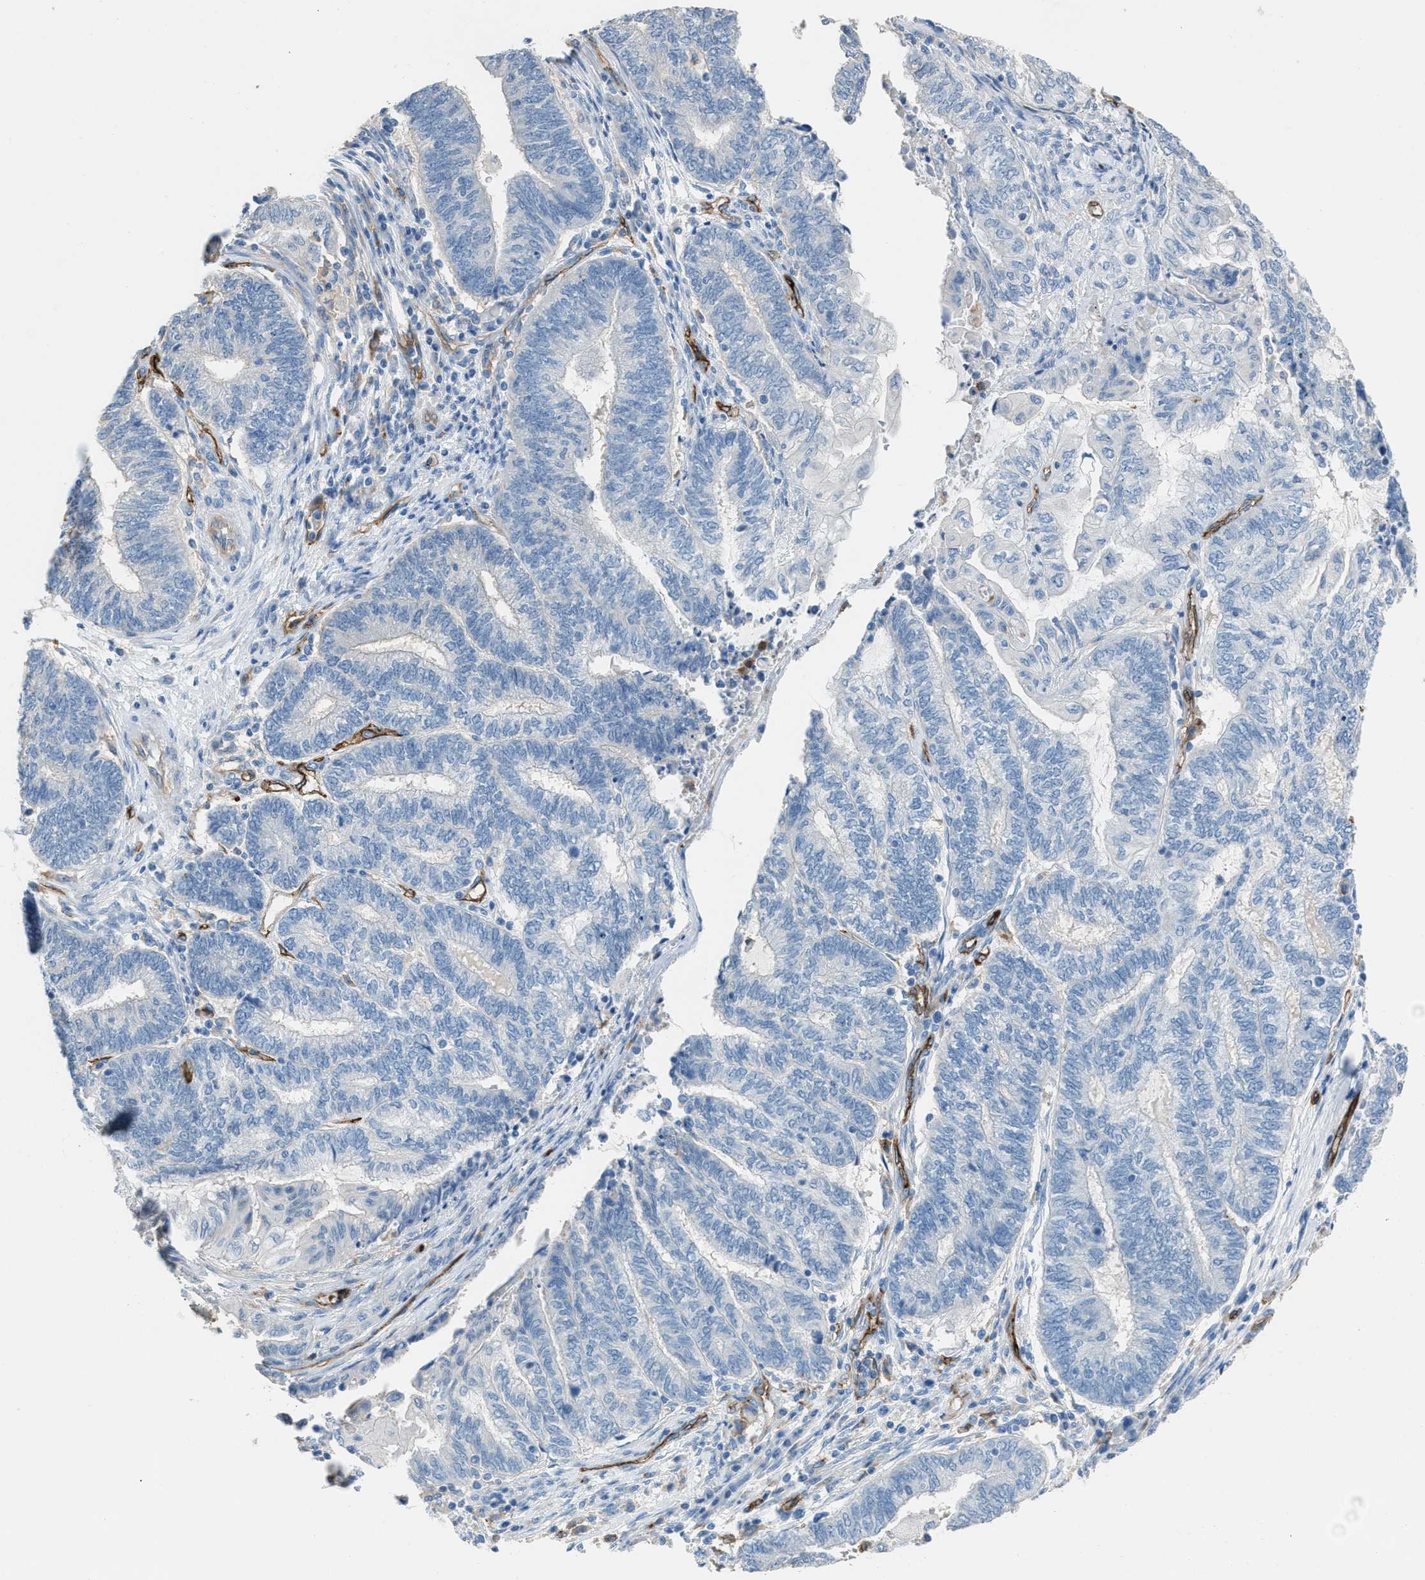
{"staining": {"intensity": "negative", "quantity": "none", "location": "none"}, "tissue": "endometrial cancer", "cell_type": "Tumor cells", "image_type": "cancer", "snomed": [{"axis": "morphology", "description": "Adenocarcinoma, NOS"}, {"axis": "topography", "description": "Uterus"}, {"axis": "topography", "description": "Endometrium"}], "caption": "This is an immunohistochemistry histopathology image of endometrial cancer (adenocarcinoma). There is no positivity in tumor cells.", "gene": "DYSF", "patient": {"sex": "female", "age": 70}}